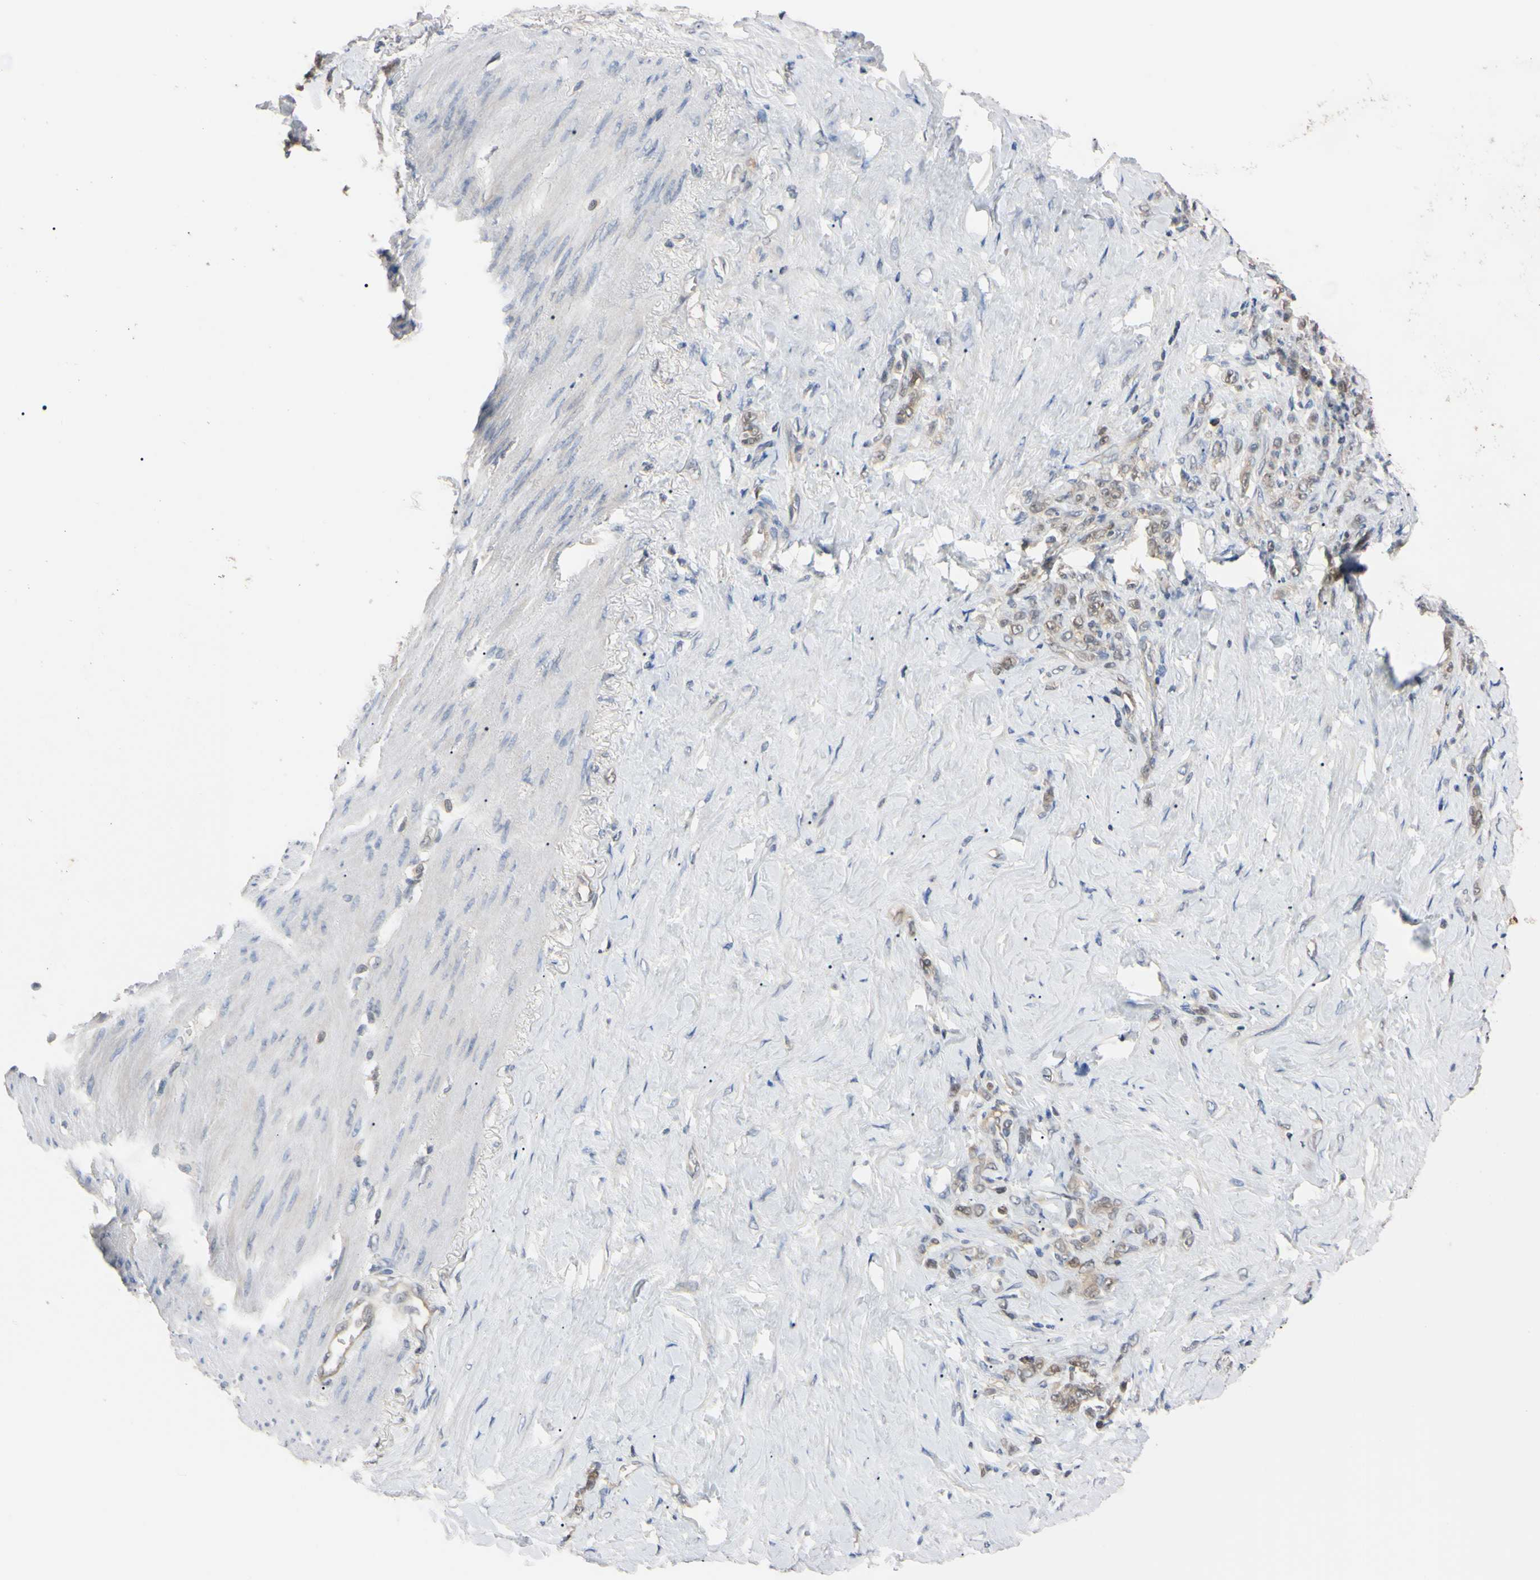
{"staining": {"intensity": "weak", "quantity": "25%-75%", "location": "cytoplasmic/membranous"}, "tissue": "stomach cancer", "cell_type": "Tumor cells", "image_type": "cancer", "snomed": [{"axis": "morphology", "description": "Adenocarcinoma, NOS"}, {"axis": "topography", "description": "Stomach"}], "caption": "High-power microscopy captured an IHC photomicrograph of adenocarcinoma (stomach), revealing weak cytoplasmic/membranous staining in about 25%-75% of tumor cells.", "gene": "UBE2I", "patient": {"sex": "male", "age": 82}}